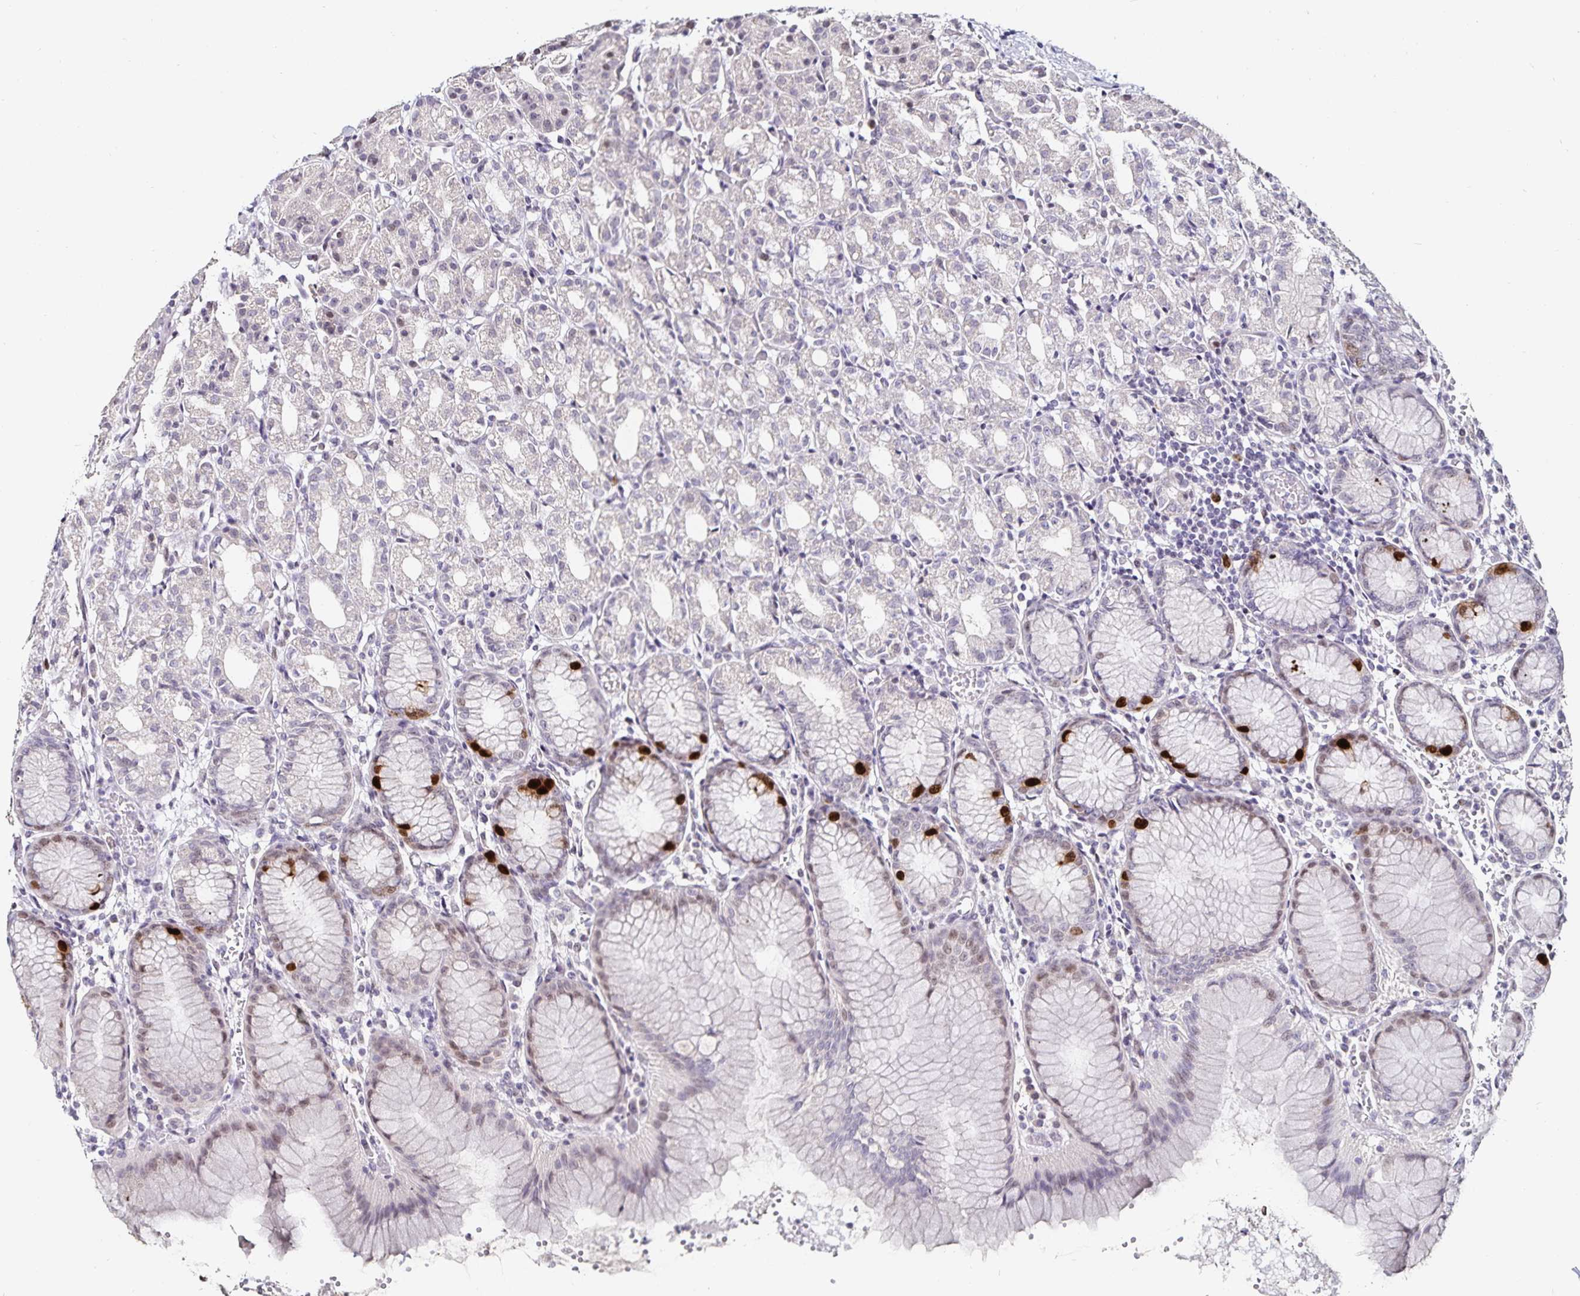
{"staining": {"intensity": "strong", "quantity": "<25%", "location": "nuclear"}, "tissue": "stomach", "cell_type": "Glandular cells", "image_type": "normal", "snomed": [{"axis": "morphology", "description": "Normal tissue, NOS"}, {"axis": "topography", "description": "Stomach"}], "caption": "There is medium levels of strong nuclear expression in glandular cells of benign stomach, as demonstrated by immunohistochemical staining (brown color).", "gene": "ANLN", "patient": {"sex": "female", "age": 57}}